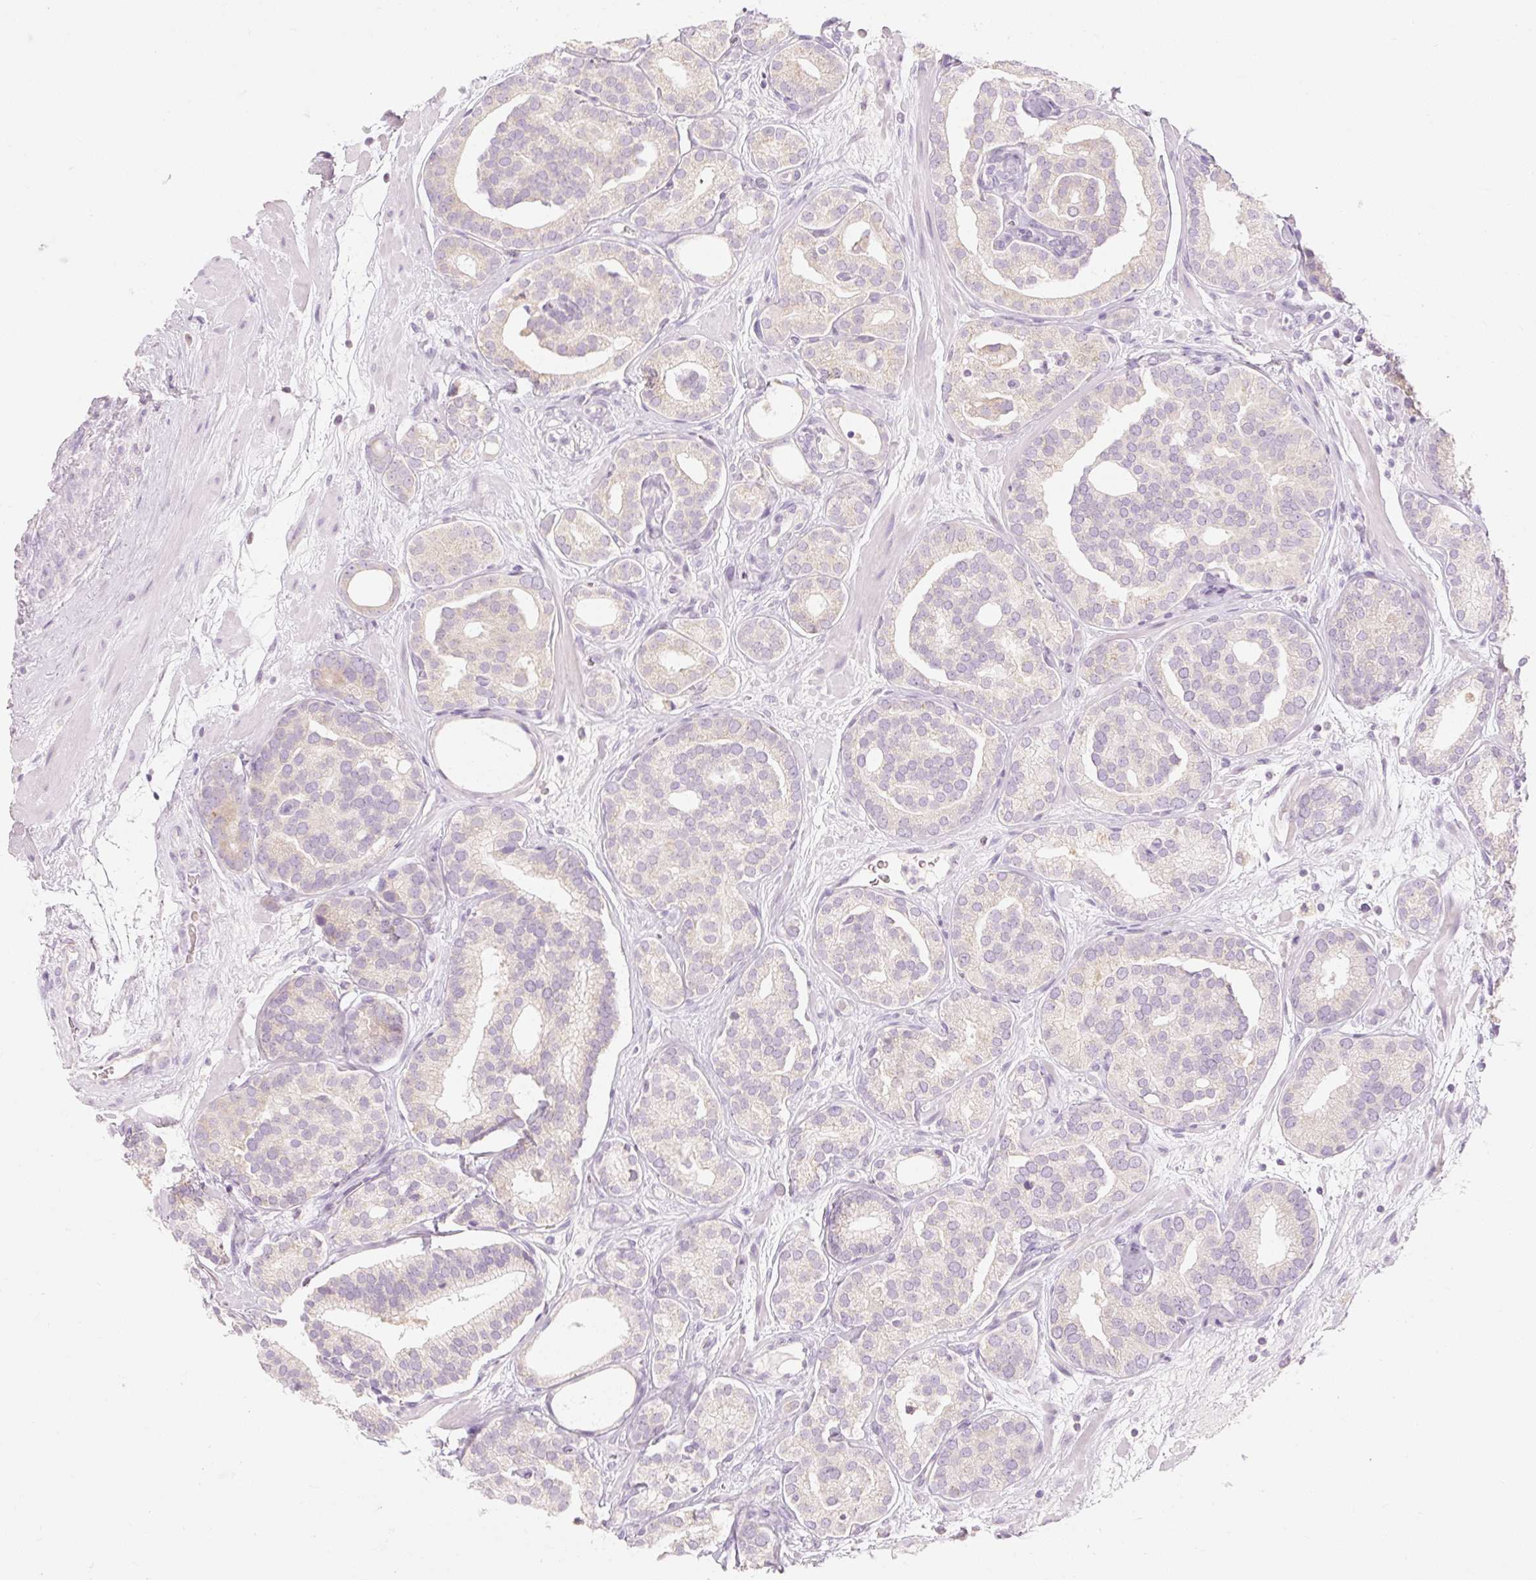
{"staining": {"intensity": "weak", "quantity": "25%-75%", "location": "cytoplasmic/membranous"}, "tissue": "prostate cancer", "cell_type": "Tumor cells", "image_type": "cancer", "snomed": [{"axis": "morphology", "description": "Adenocarcinoma, High grade"}, {"axis": "topography", "description": "Prostate"}], "caption": "Immunohistochemistry of prostate adenocarcinoma (high-grade) demonstrates low levels of weak cytoplasmic/membranous staining in about 25%-75% of tumor cells.", "gene": "MYO1D", "patient": {"sex": "male", "age": 66}}